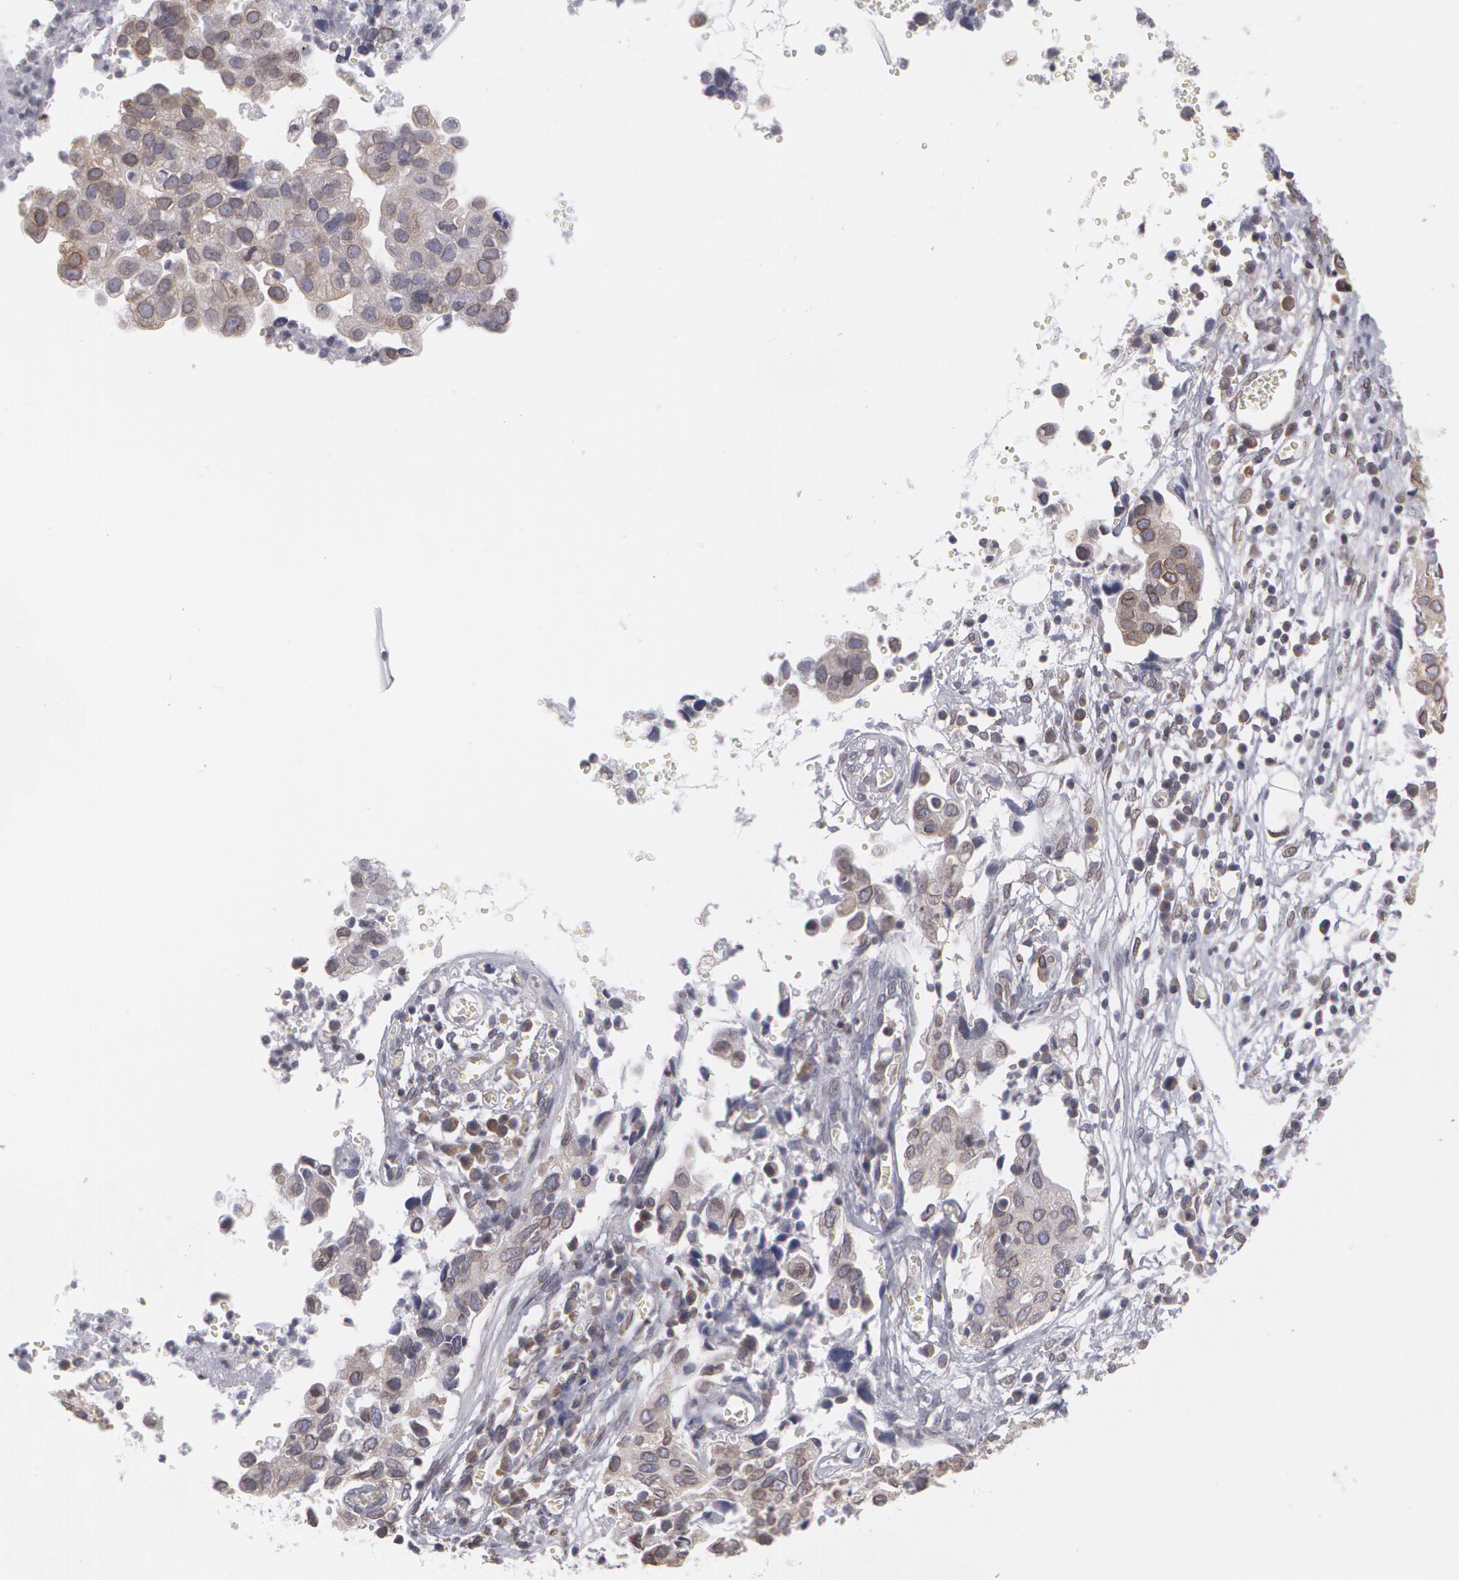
{"staining": {"intensity": "weak", "quantity": "25%-75%", "location": "nuclear"}, "tissue": "cervical cancer", "cell_type": "Tumor cells", "image_type": "cancer", "snomed": [{"axis": "morphology", "description": "Normal tissue, NOS"}, {"axis": "morphology", "description": "Squamous cell carcinoma, NOS"}, {"axis": "topography", "description": "Cervix"}], "caption": "Tumor cells demonstrate weak nuclear expression in approximately 25%-75% of cells in cervical cancer (squamous cell carcinoma).", "gene": "EMD", "patient": {"sex": "female", "age": 45}}